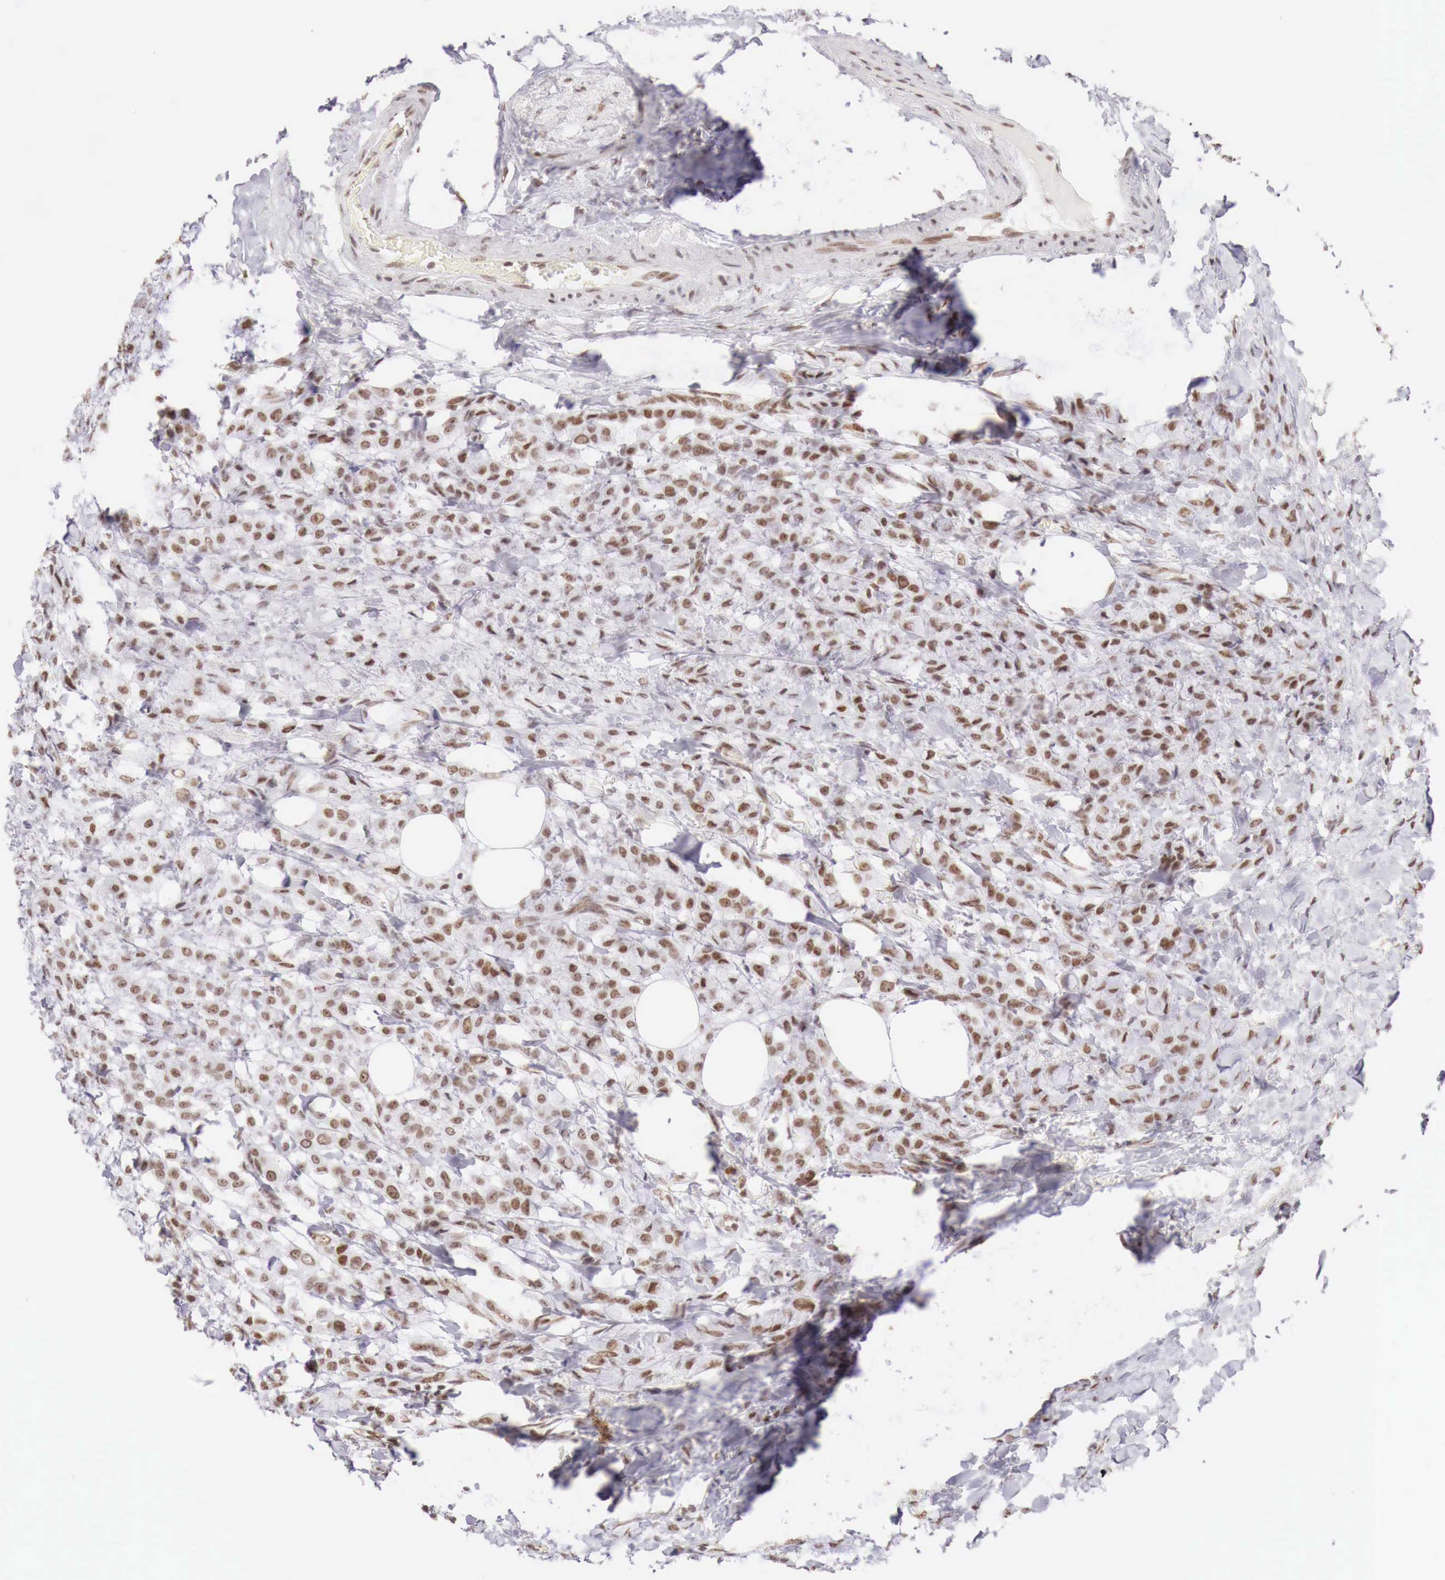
{"staining": {"intensity": "strong", "quantity": ">75%", "location": "nuclear"}, "tissue": "breast cancer", "cell_type": "Tumor cells", "image_type": "cancer", "snomed": [{"axis": "morphology", "description": "Lobular carcinoma"}, {"axis": "topography", "description": "Breast"}], "caption": "Immunohistochemistry micrograph of neoplastic tissue: breast cancer stained using immunohistochemistry reveals high levels of strong protein expression localized specifically in the nuclear of tumor cells, appearing as a nuclear brown color.", "gene": "PHF14", "patient": {"sex": "female", "age": 85}}